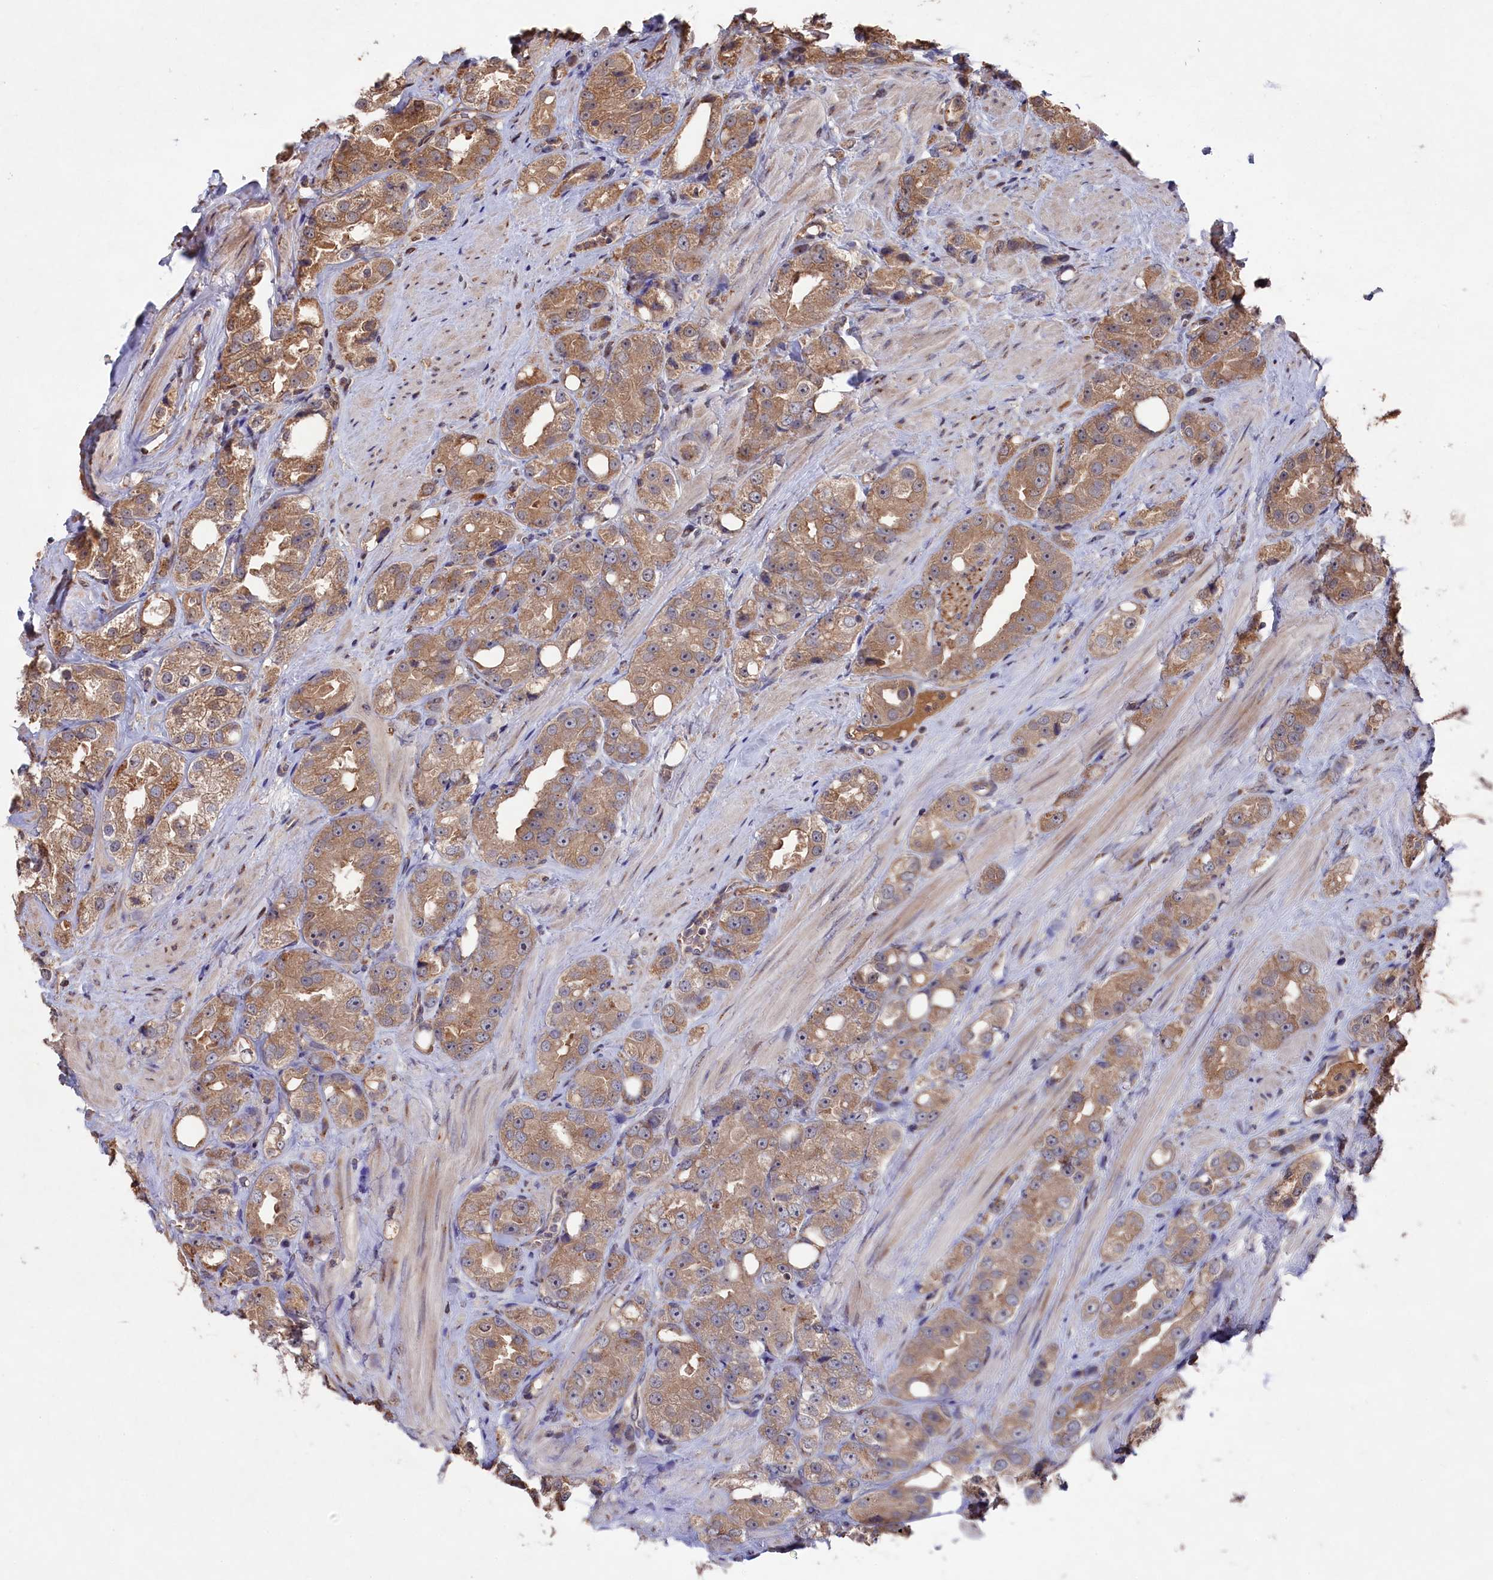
{"staining": {"intensity": "moderate", "quantity": ">75%", "location": "cytoplasmic/membranous"}, "tissue": "prostate cancer", "cell_type": "Tumor cells", "image_type": "cancer", "snomed": [{"axis": "morphology", "description": "Adenocarcinoma, NOS"}, {"axis": "topography", "description": "Prostate"}], "caption": "A brown stain labels moderate cytoplasmic/membranous expression of a protein in adenocarcinoma (prostate) tumor cells.", "gene": "NAA60", "patient": {"sex": "male", "age": 79}}